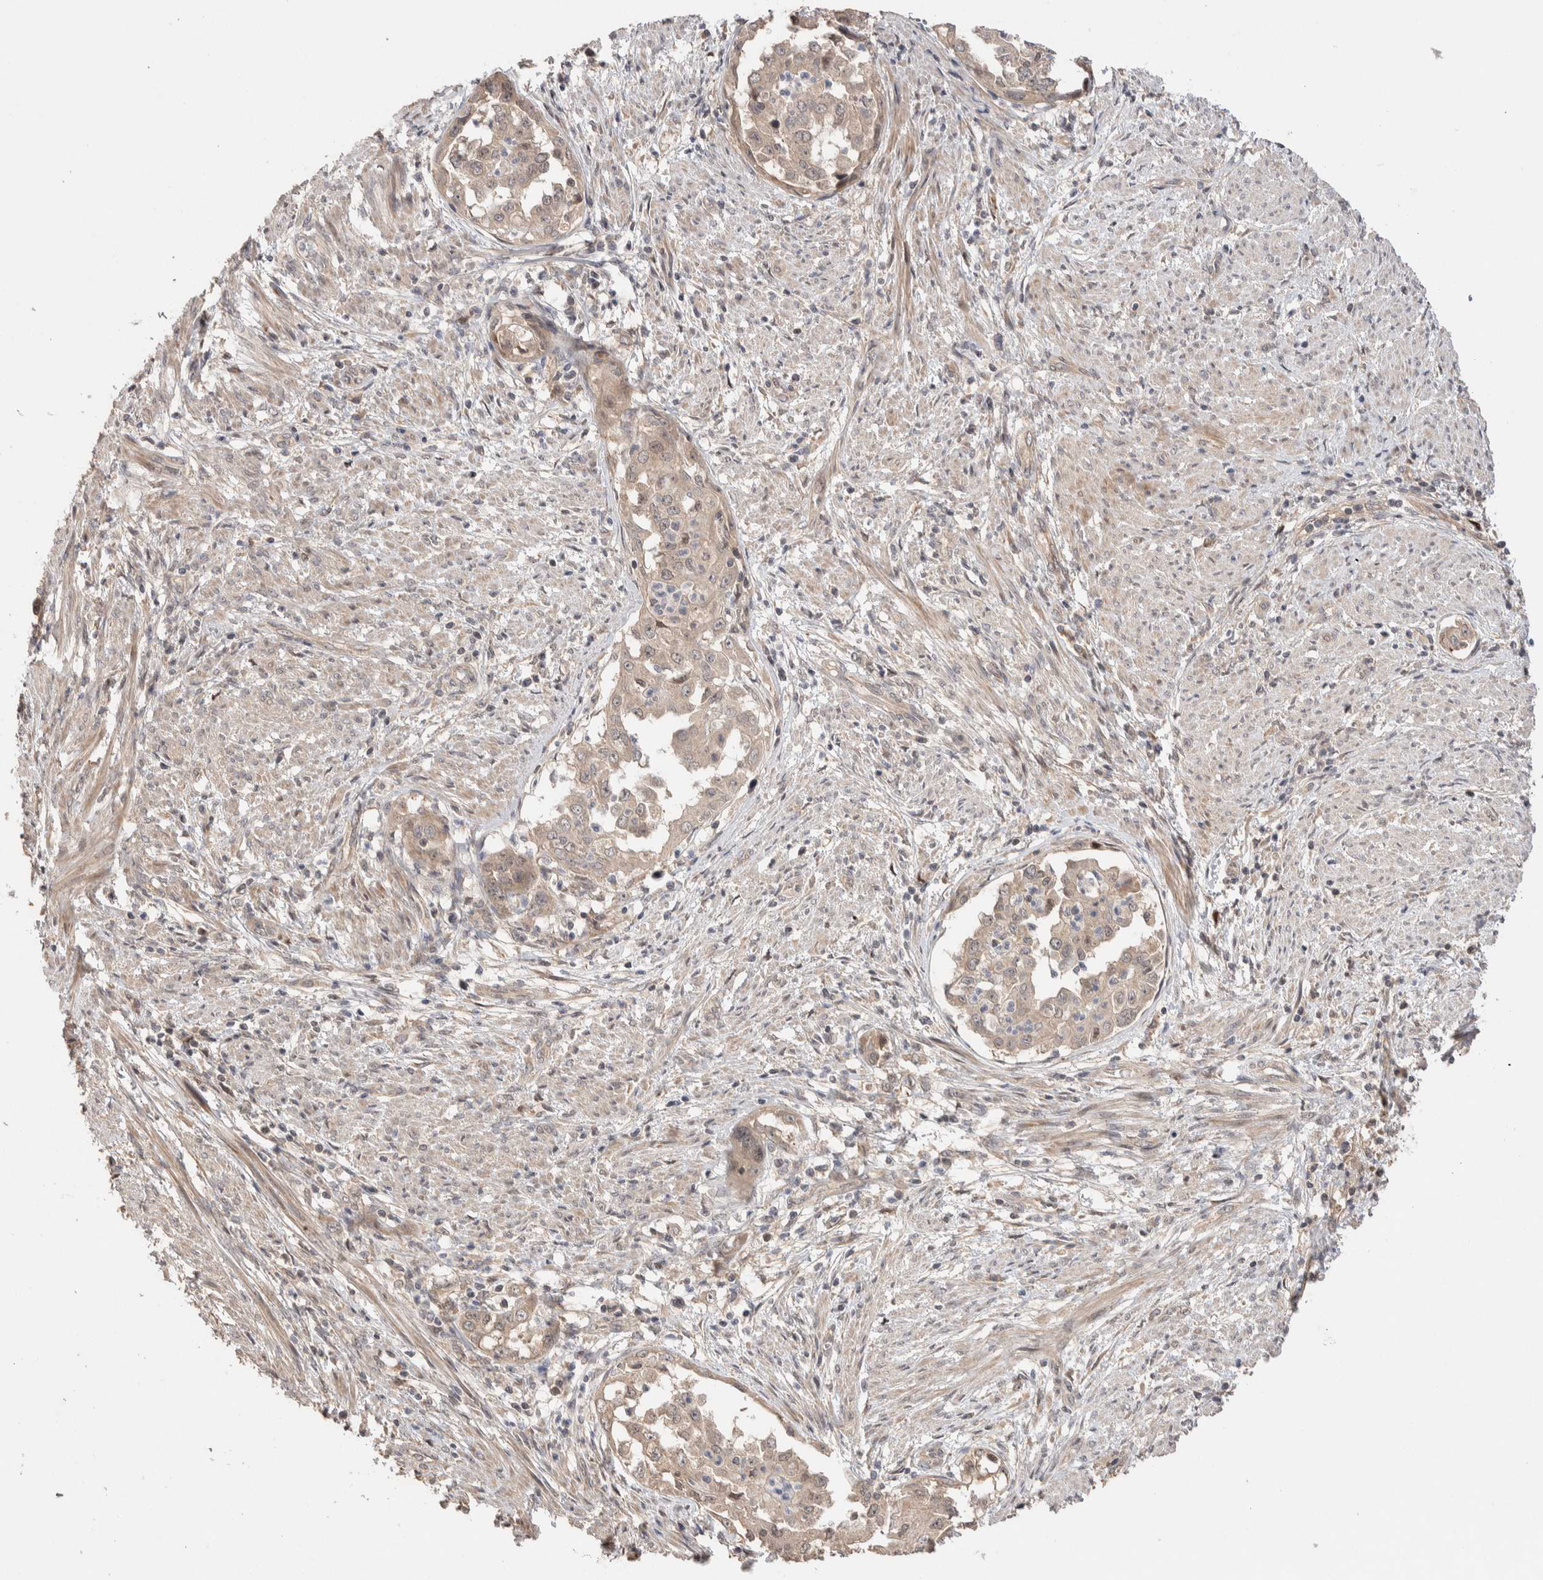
{"staining": {"intensity": "weak", "quantity": "25%-75%", "location": "cytoplasmic/membranous,nuclear"}, "tissue": "endometrial cancer", "cell_type": "Tumor cells", "image_type": "cancer", "snomed": [{"axis": "morphology", "description": "Adenocarcinoma, NOS"}, {"axis": "topography", "description": "Endometrium"}], "caption": "A micrograph of endometrial cancer stained for a protein displays weak cytoplasmic/membranous and nuclear brown staining in tumor cells.", "gene": "PRDM15", "patient": {"sex": "female", "age": 85}}